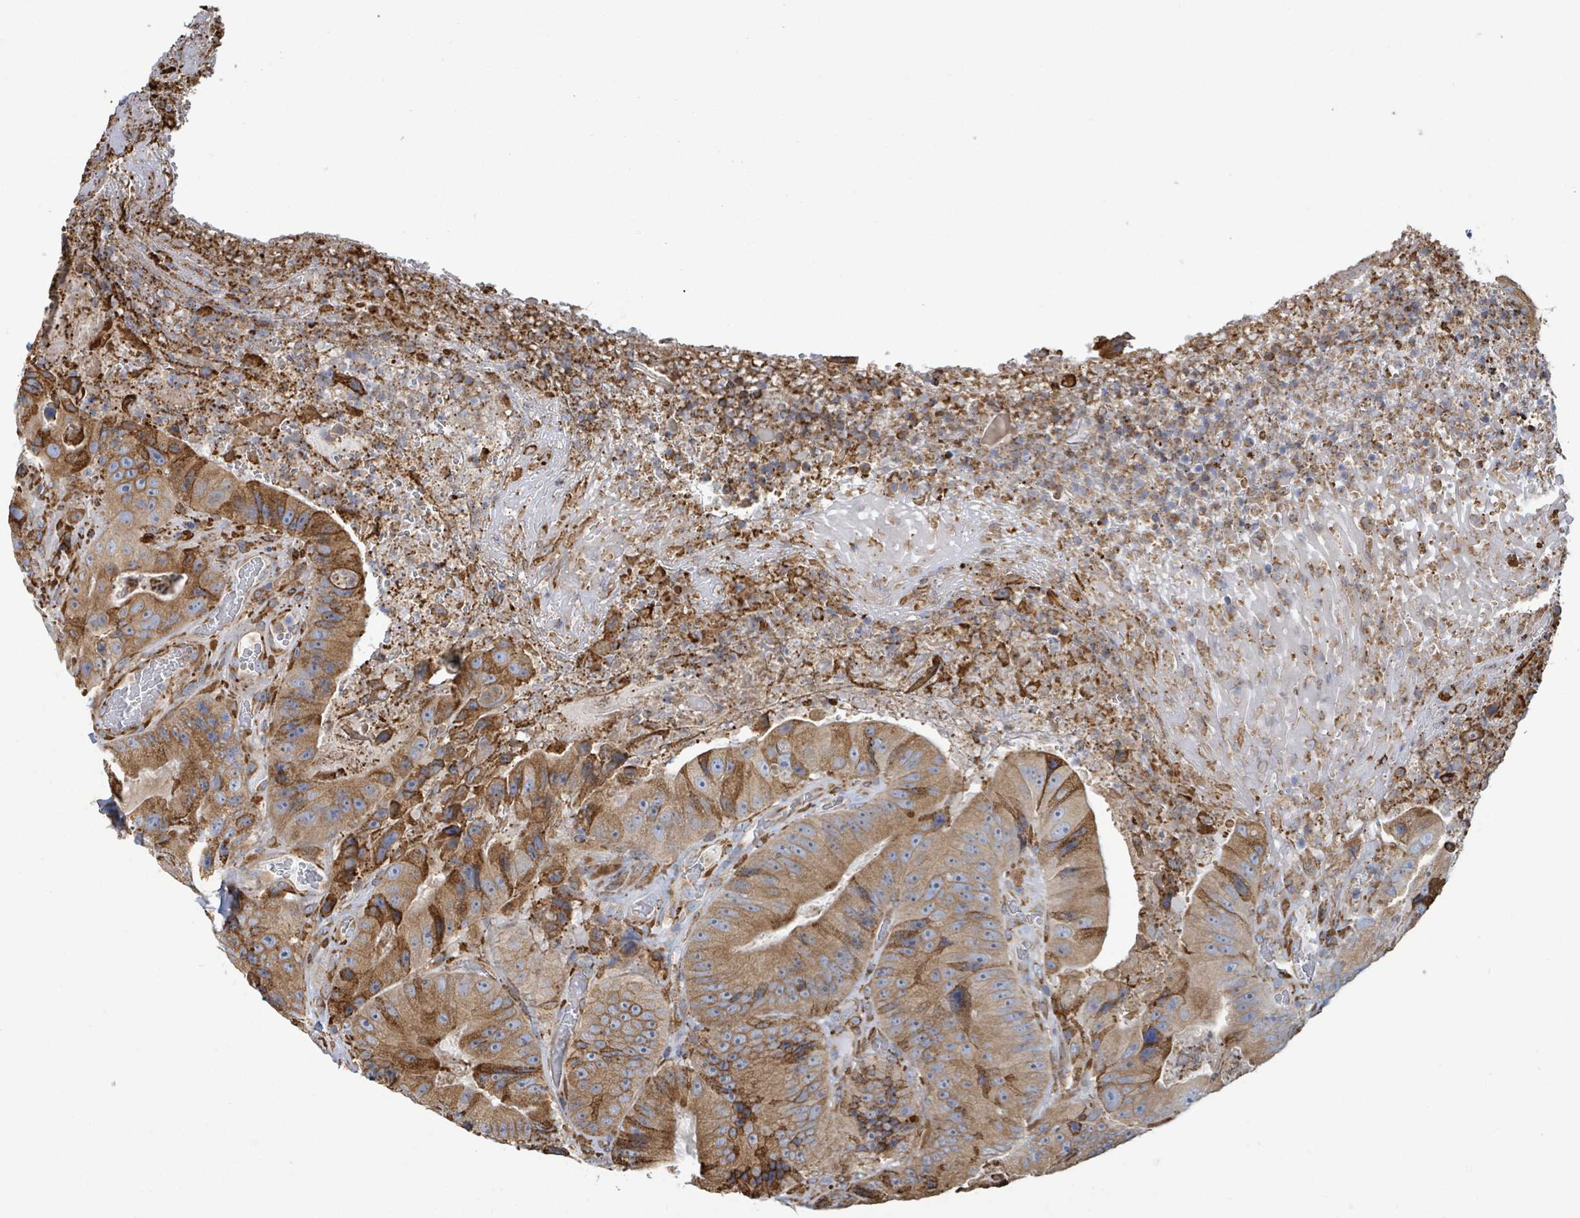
{"staining": {"intensity": "strong", "quantity": ">75%", "location": "cytoplasmic/membranous"}, "tissue": "colorectal cancer", "cell_type": "Tumor cells", "image_type": "cancer", "snomed": [{"axis": "morphology", "description": "Adenocarcinoma, NOS"}, {"axis": "topography", "description": "Colon"}], "caption": "A micrograph of adenocarcinoma (colorectal) stained for a protein reveals strong cytoplasmic/membranous brown staining in tumor cells.", "gene": "RFPL4A", "patient": {"sex": "female", "age": 86}}